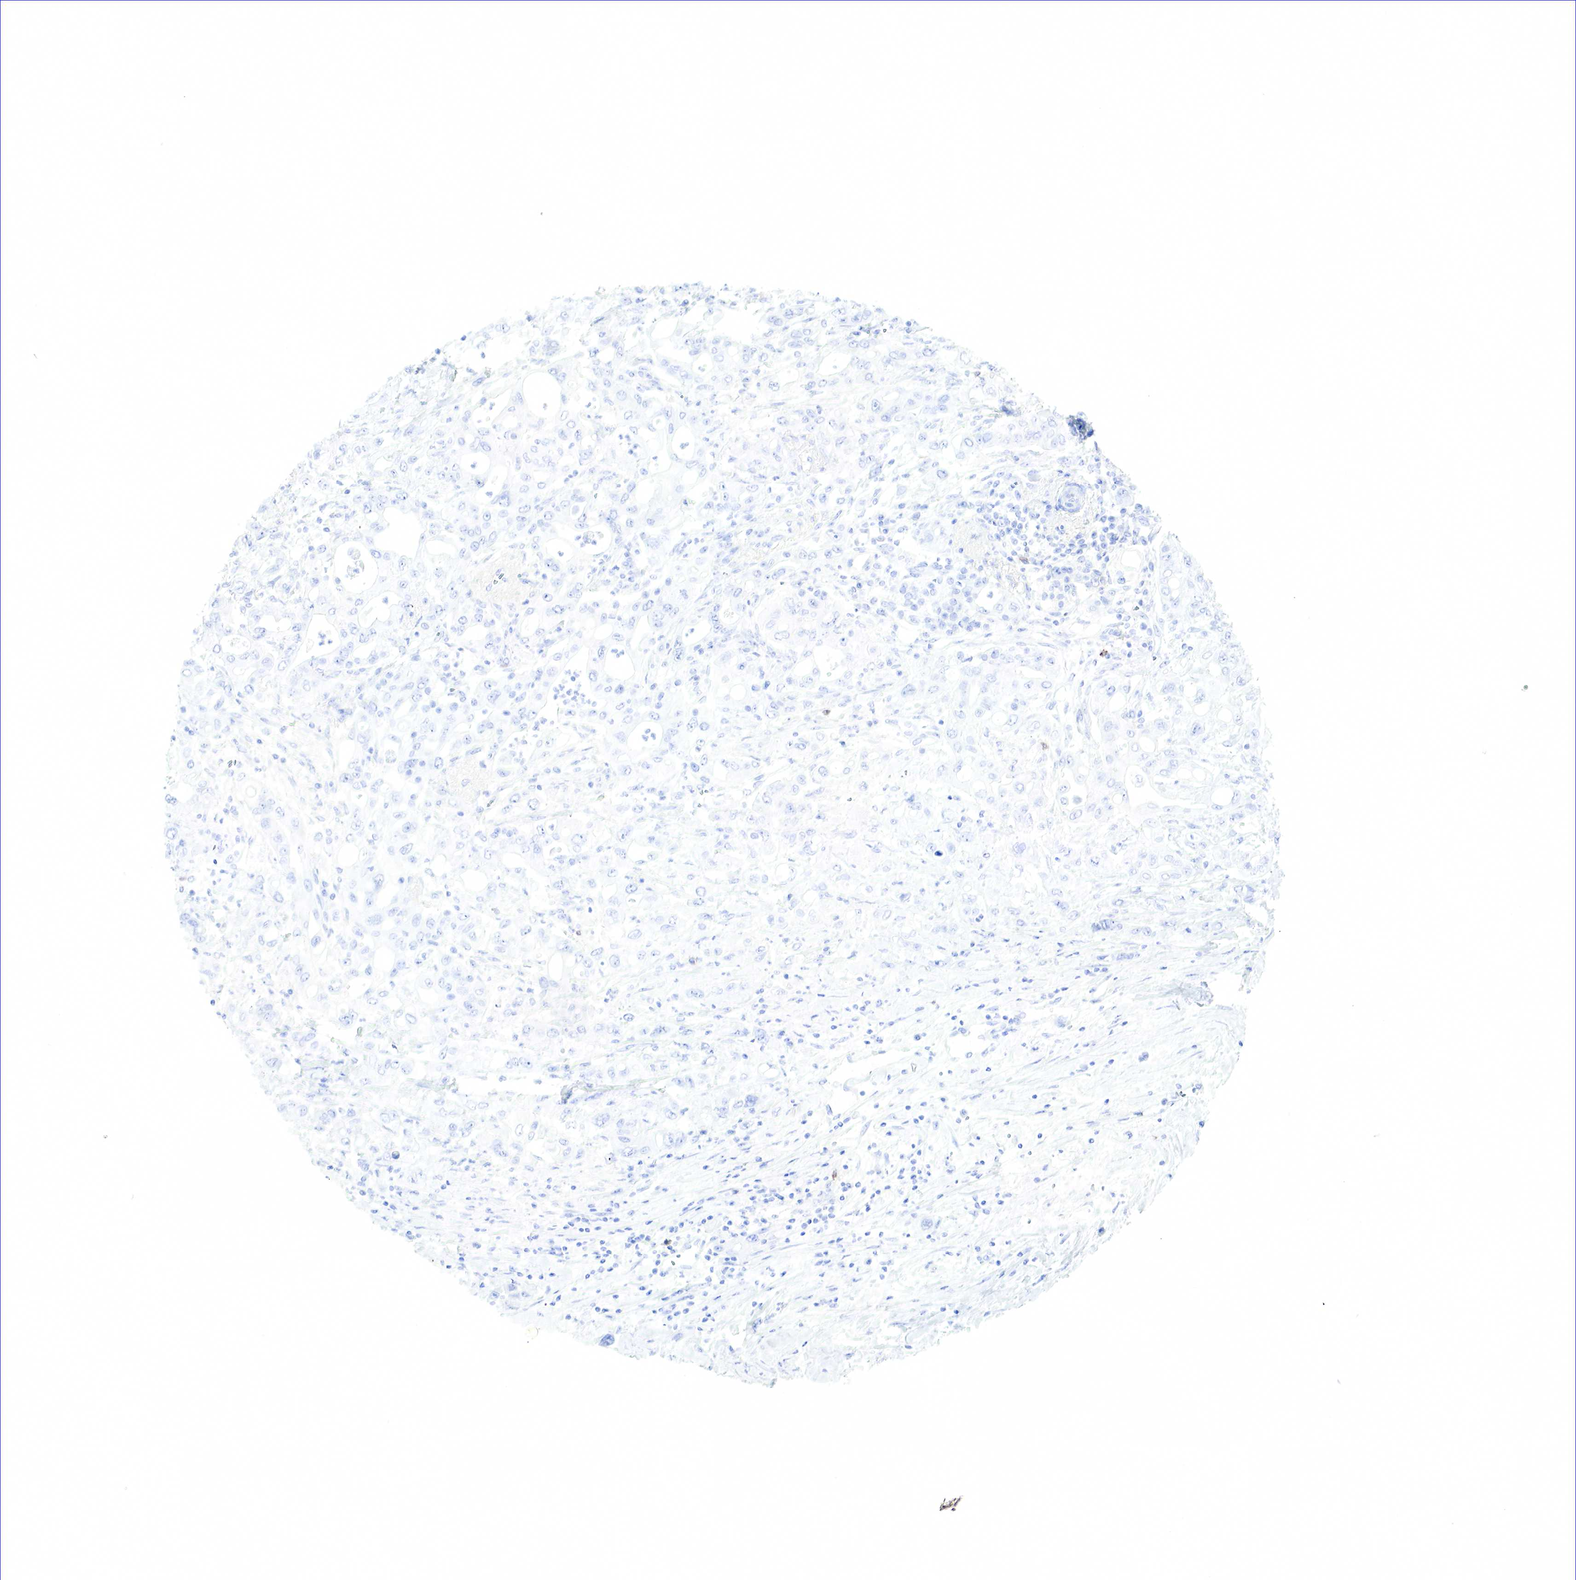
{"staining": {"intensity": "negative", "quantity": "none", "location": "none"}, "tissue": "pancreatic cancer", "cell_type": "Tumor cells", "image_type": "cancer", "snomed": [{"axis": "morphology", "description": "Adenocarcinoma, NOS"}, {"axis": "topography", "description": "Pancreas"}], "caption": "Tumor cells show no significant positivity in pancreatic cancer. Brightfield microscopy of immunohistochemistry (IHC) stained with DAB (brown) and hematoxylin (blue), captured at high magnification.", "gene": "TNFRSF8", "patient": {"sex": "female", "age": 57}}